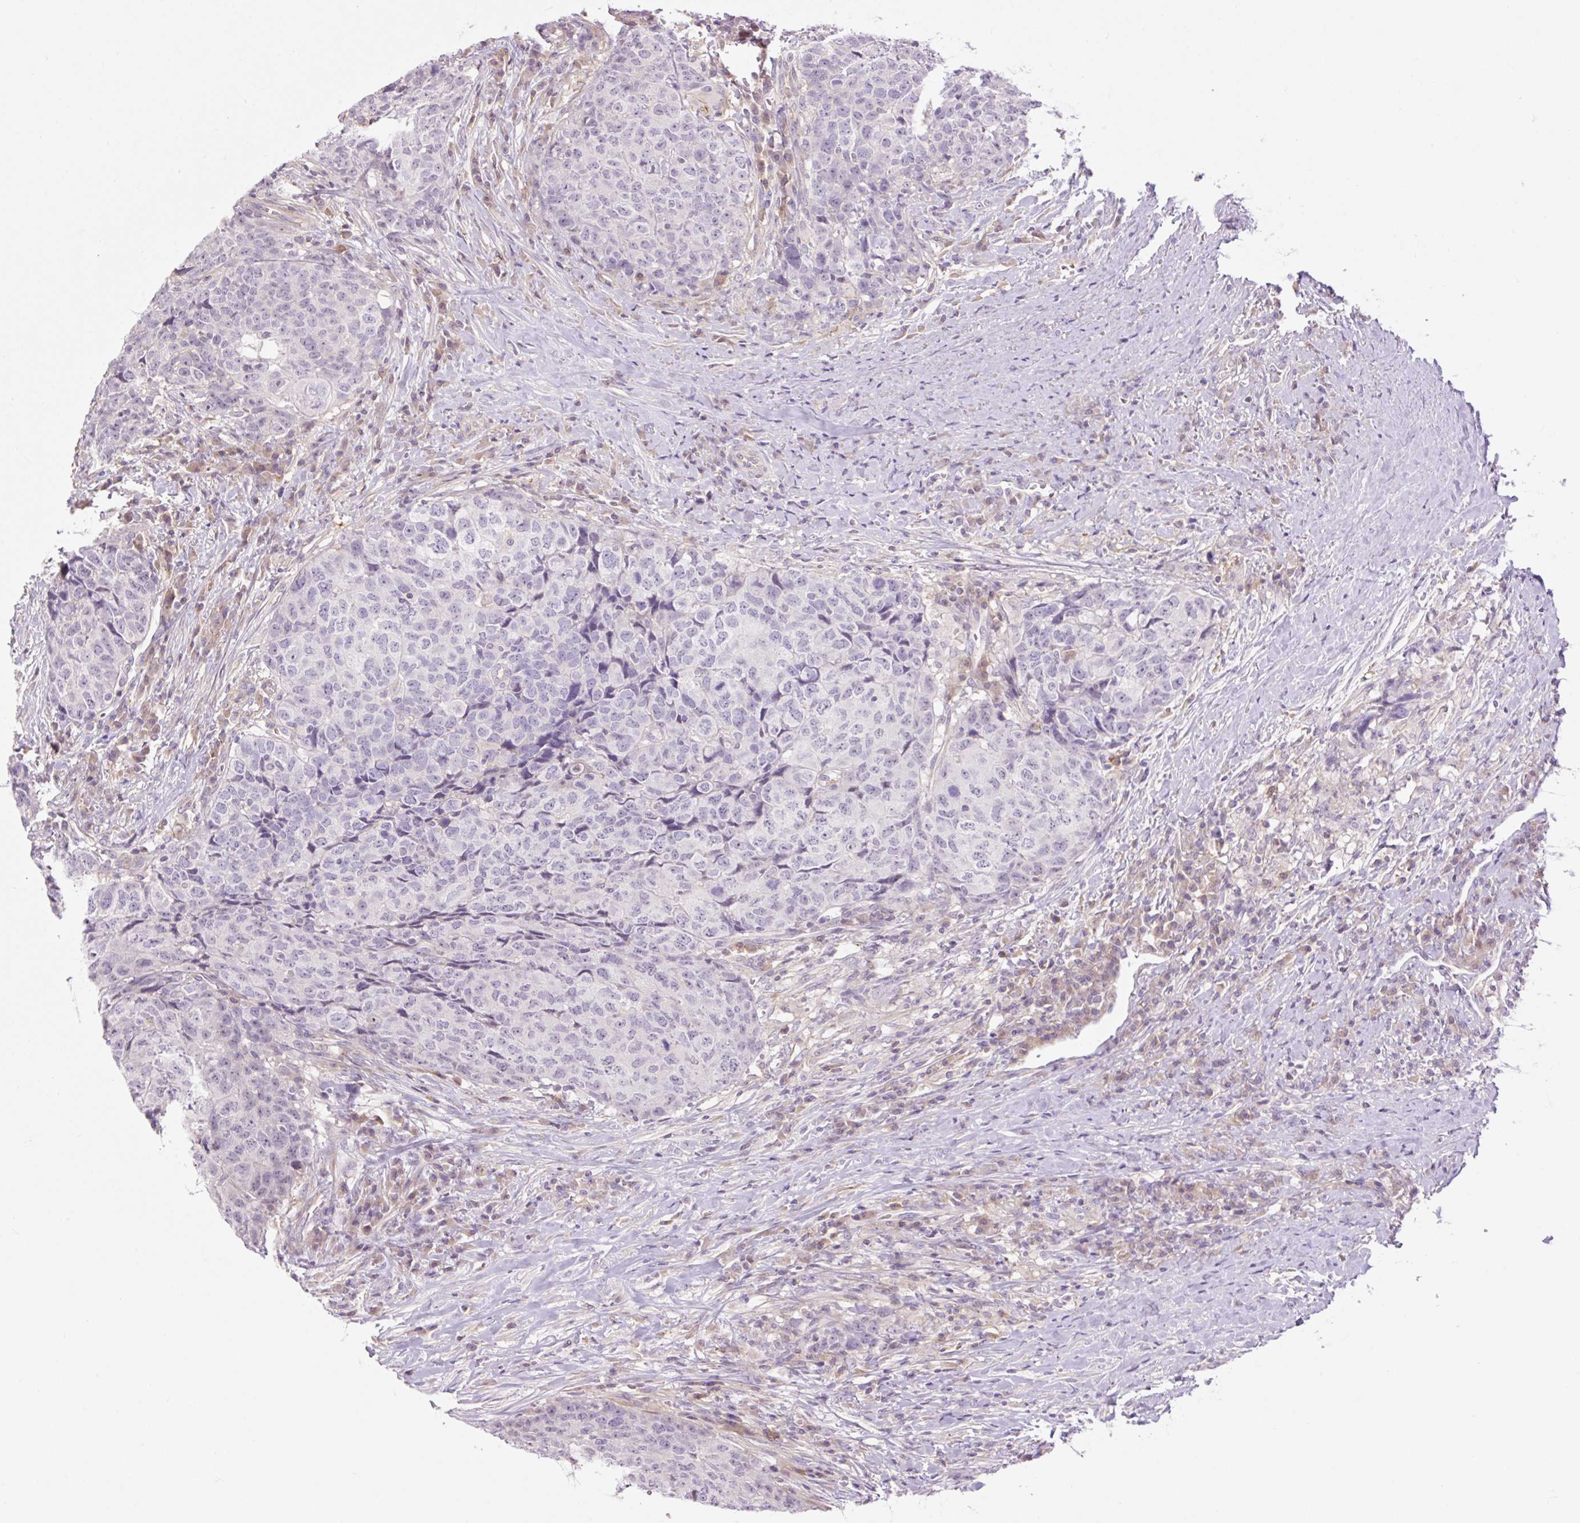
{"staining": {"intensity": "negative", "quantity": "none", "location": "none"}, "tissue": "head and neck cancer", "cell_type": "Tumor cells", "image_type": "cancer", "snomed": [{"axis": "morphology", "description": "Squamous cell carcinoma, NOS"}, {"axis": "topography", "description": "Head-Neck"}], "caption": "The histopathology image demonstrates no staining of tumor cells in head and neck cancer (squamous cell carcinoma).", "gene": "GRID2", "patient": {"sex": "male", "age": 66}}